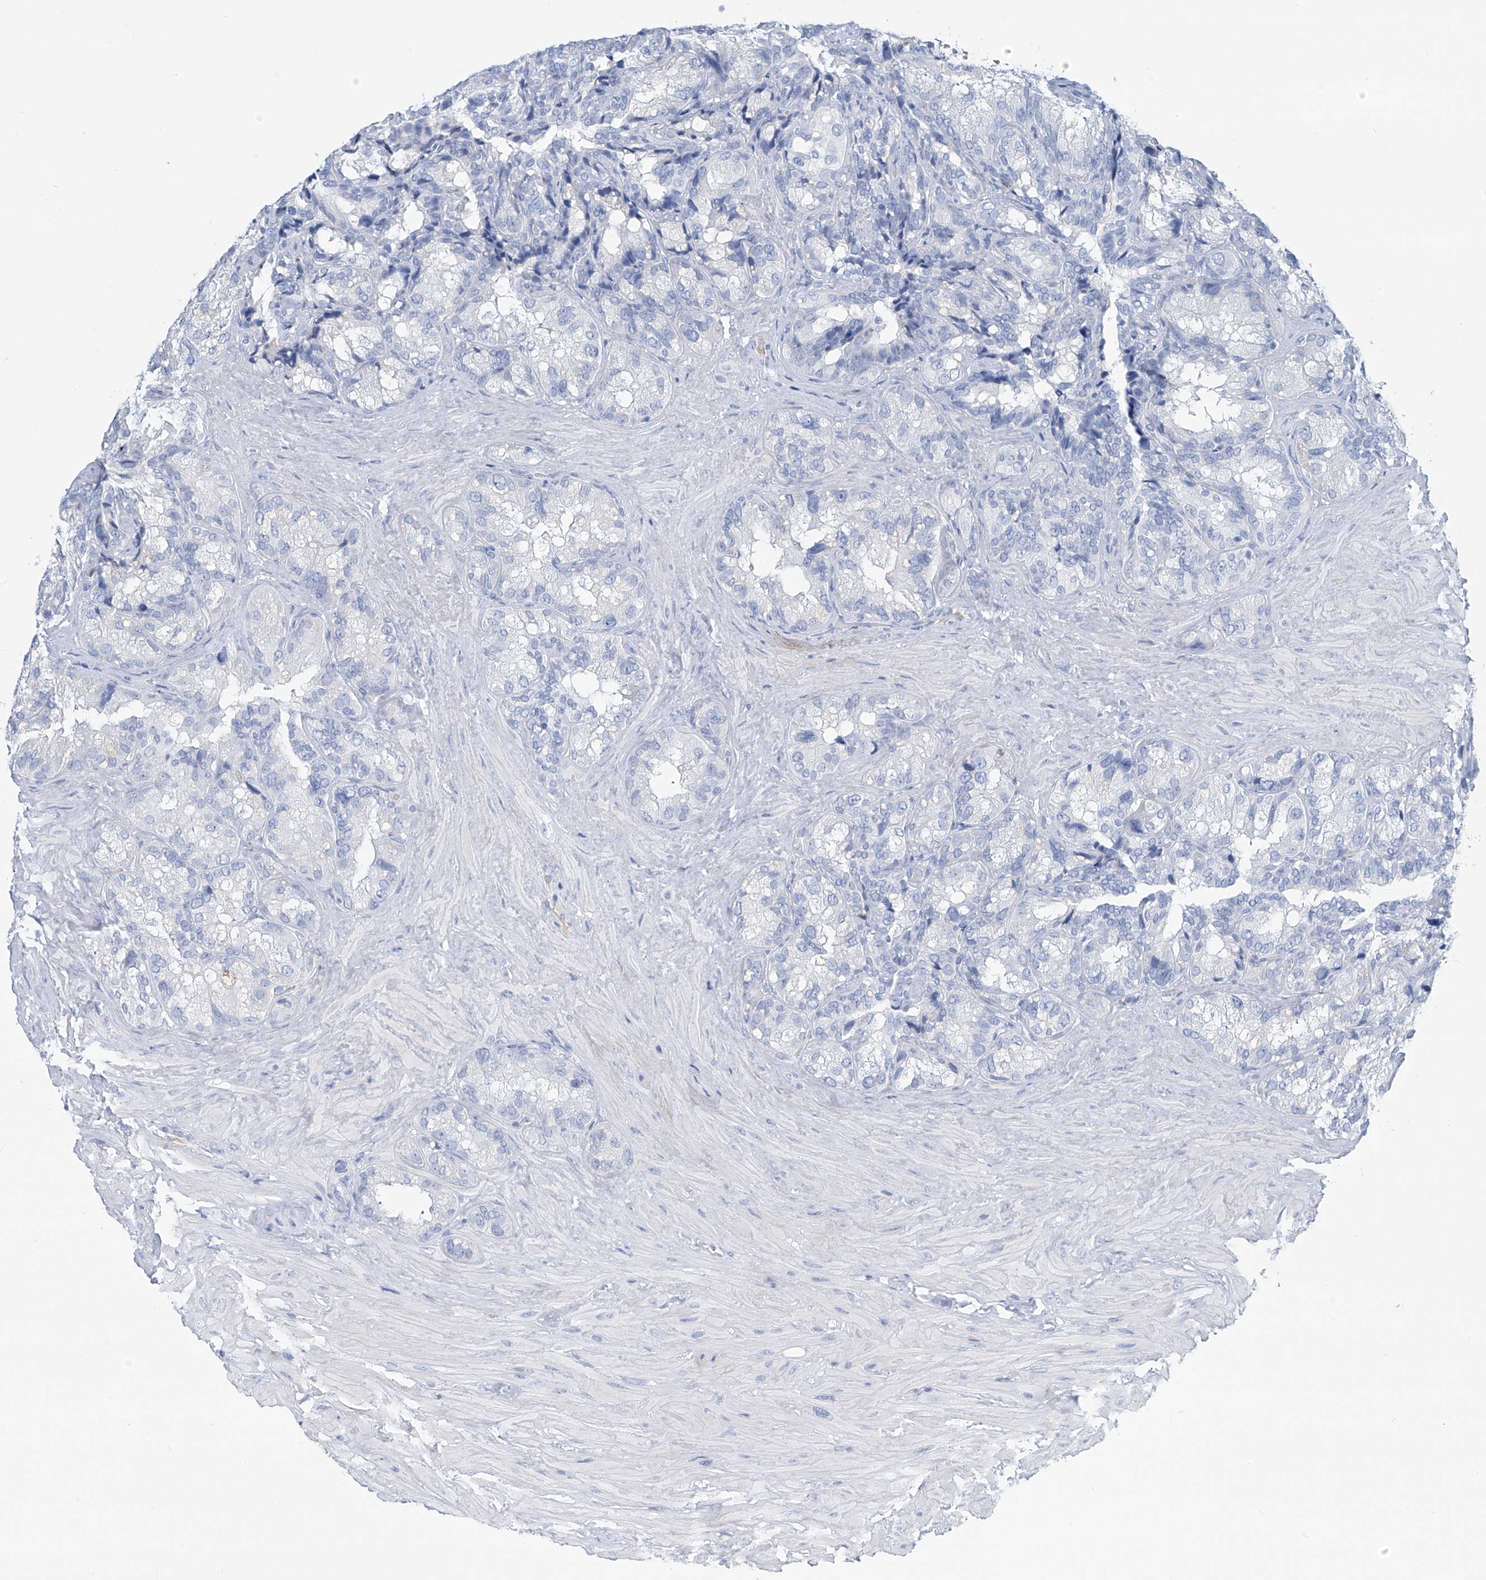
{"staining": {"intensity": "negative", "quantity": "none", "location": "none"}, "tissue": "seminal vesicle", "cell_type": "Glandular cells", "image_type": "normal", "snomed": [{"axis": "morphology", "description": "Normal tissue, NOS"}, {"axis": "topography", "description": "Prostate"}, {"axis": "topography", "description": "Seminal veicle"}], "caption": "Glandular cells are negative for brown protein staining in benign seminal vesicle. (DAB (3,3'-diaminobenzidine) immunohistochemistry (IHC) visualized using brightfield microscopy, high magnification).", "gene": "SGO2", "patient": {"sex": "male", "age": 68}}